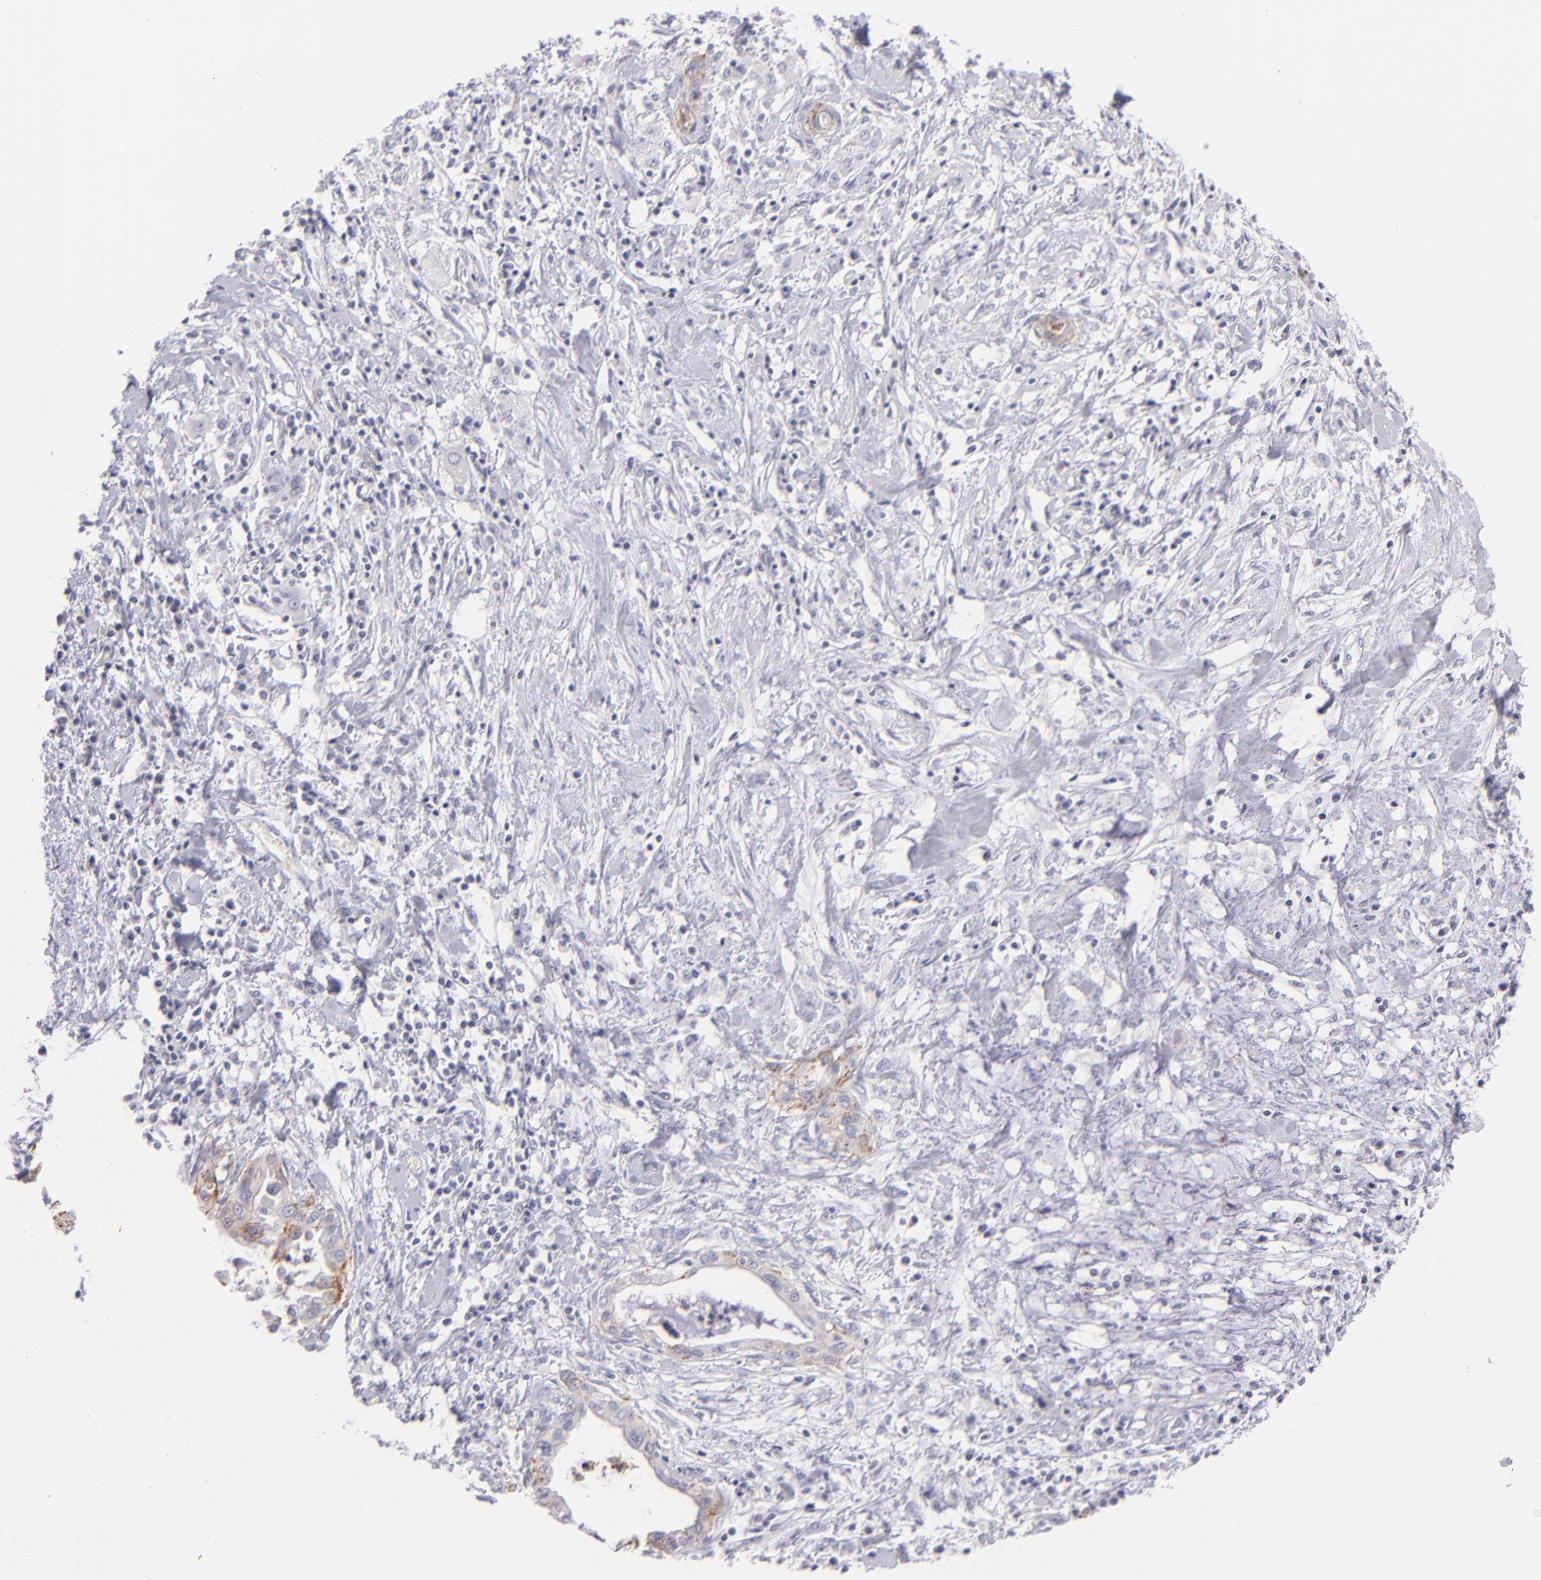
{"staining": {"intensity": "moderate", "quantity": "25%-75%", "location": "cytoplasmic/membranous"}, "tissue": "pancreatic cancer", "cell_type": "Tumor cells", "image_type": "cancer", "snomed": [{"axis": "morphology", "description": "Adenocarcinoma, NOS"}, {"axis": "topography", "description": "Pancreas"}], "caption": "Moderate cytoplasmic/membranous expression for a protein is appreciated in approximately 25%-75% of tumor cells of pancreatic adenocarcinoma using immunohistochemistry.", "gene": "CLDN4", "patient": {"sex": "female", "age": 64}}